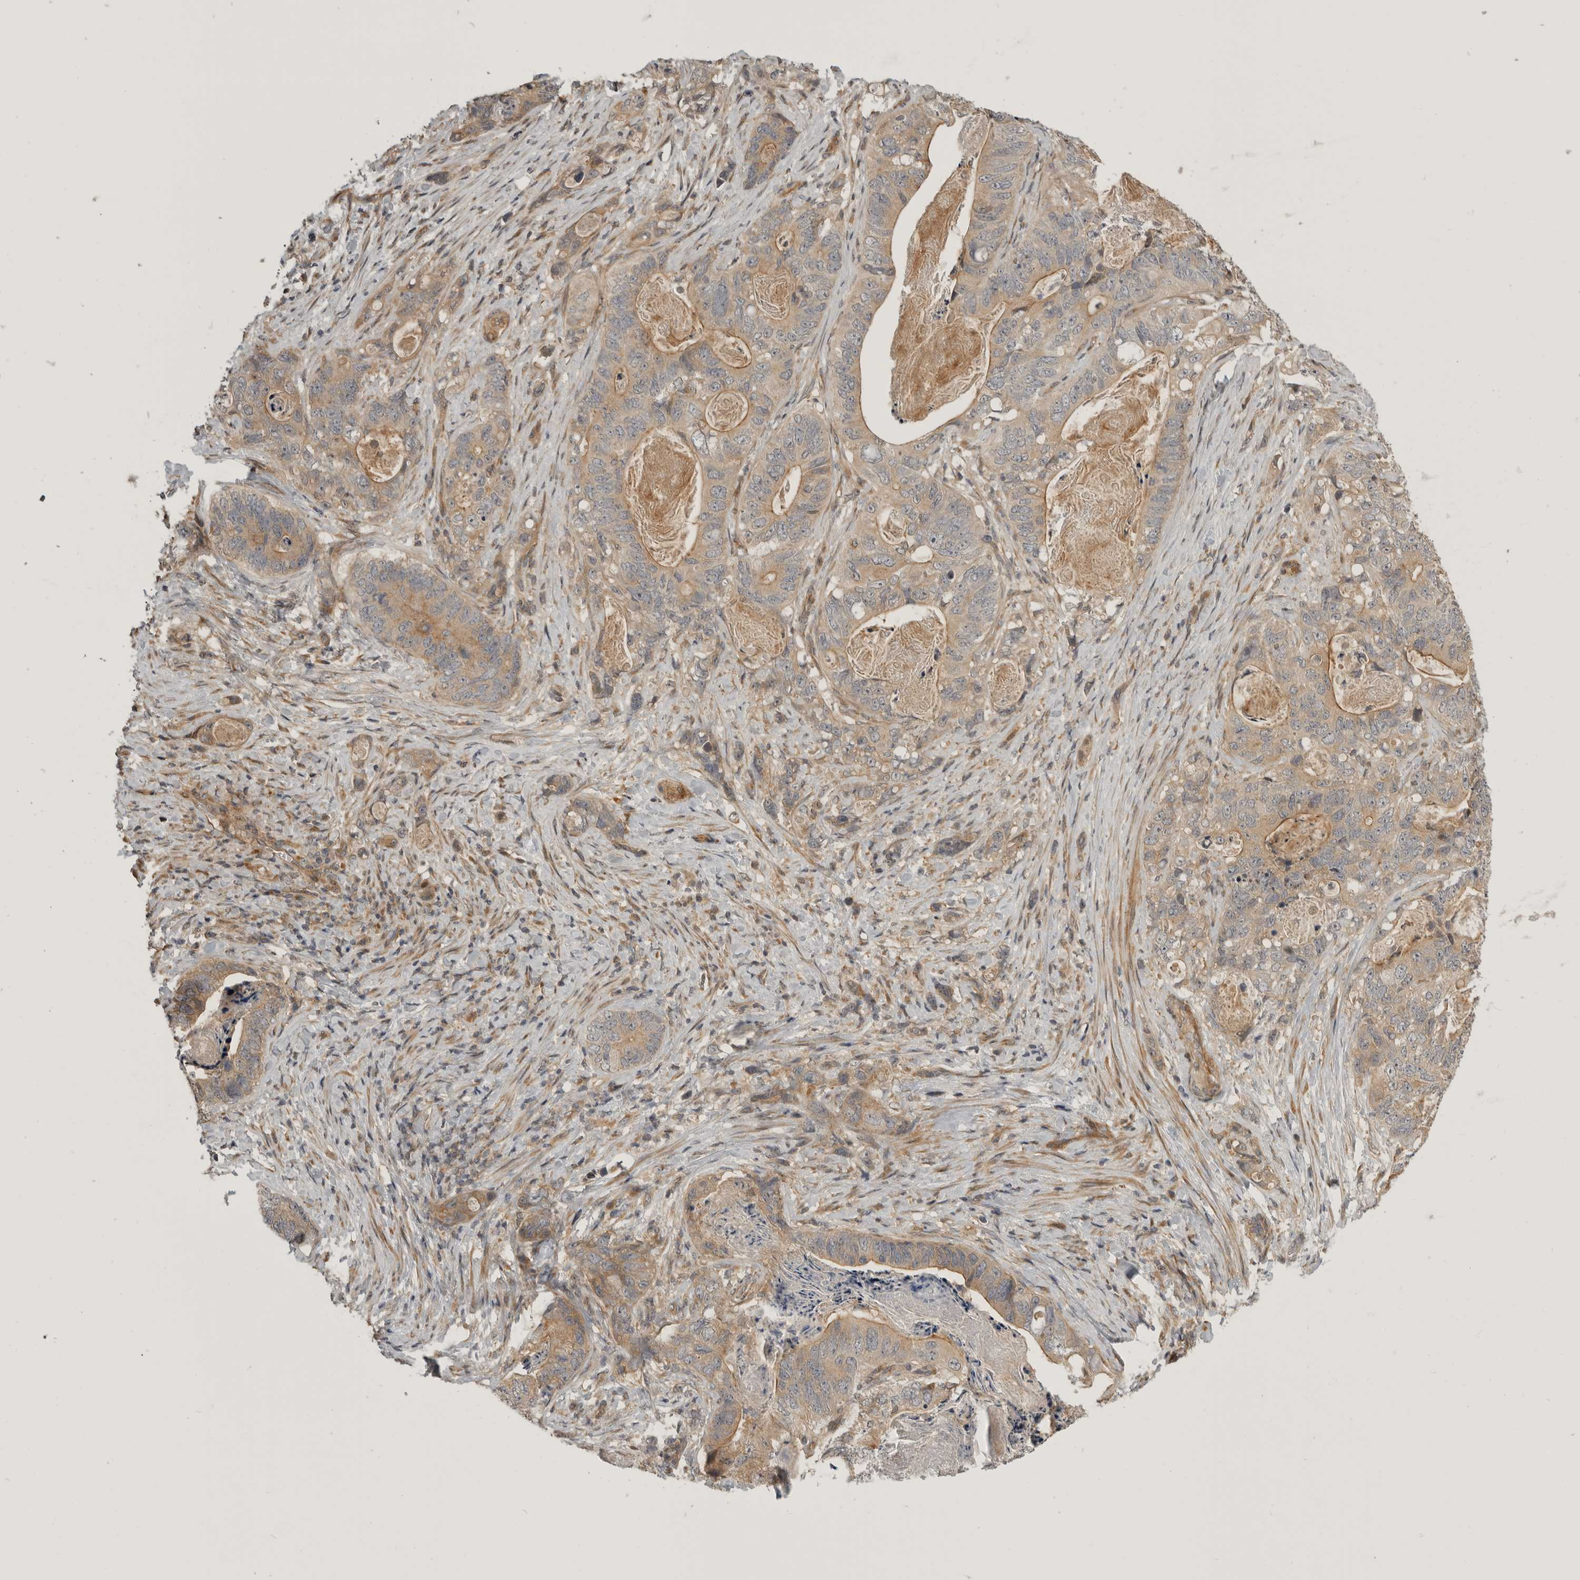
{"staining": {"intensity": "weak", "quantity": ">75%", "location": "cytoplasmic/membranous"}, "tissue": "stomach cancer", "cell_type": "Tumor cells", "image_type": "cancer", "snomed": [{"axis": "morphology", "description": "Normal tissue, NOS"}, {"axis": "morphology", "description": "Adenocarcinoma, NOS"}, {"axis": "topography", "description": "Stomach"}], "caption": "Human stomach cancer (adenocarcinoma) stained with a brown dye demonstrates weak cytoplasmic/membranous positive positivity in approximately >75% of tumor cells.", "gene": "CUEDC1", "patient": {"sex": "female", "age": 89}}